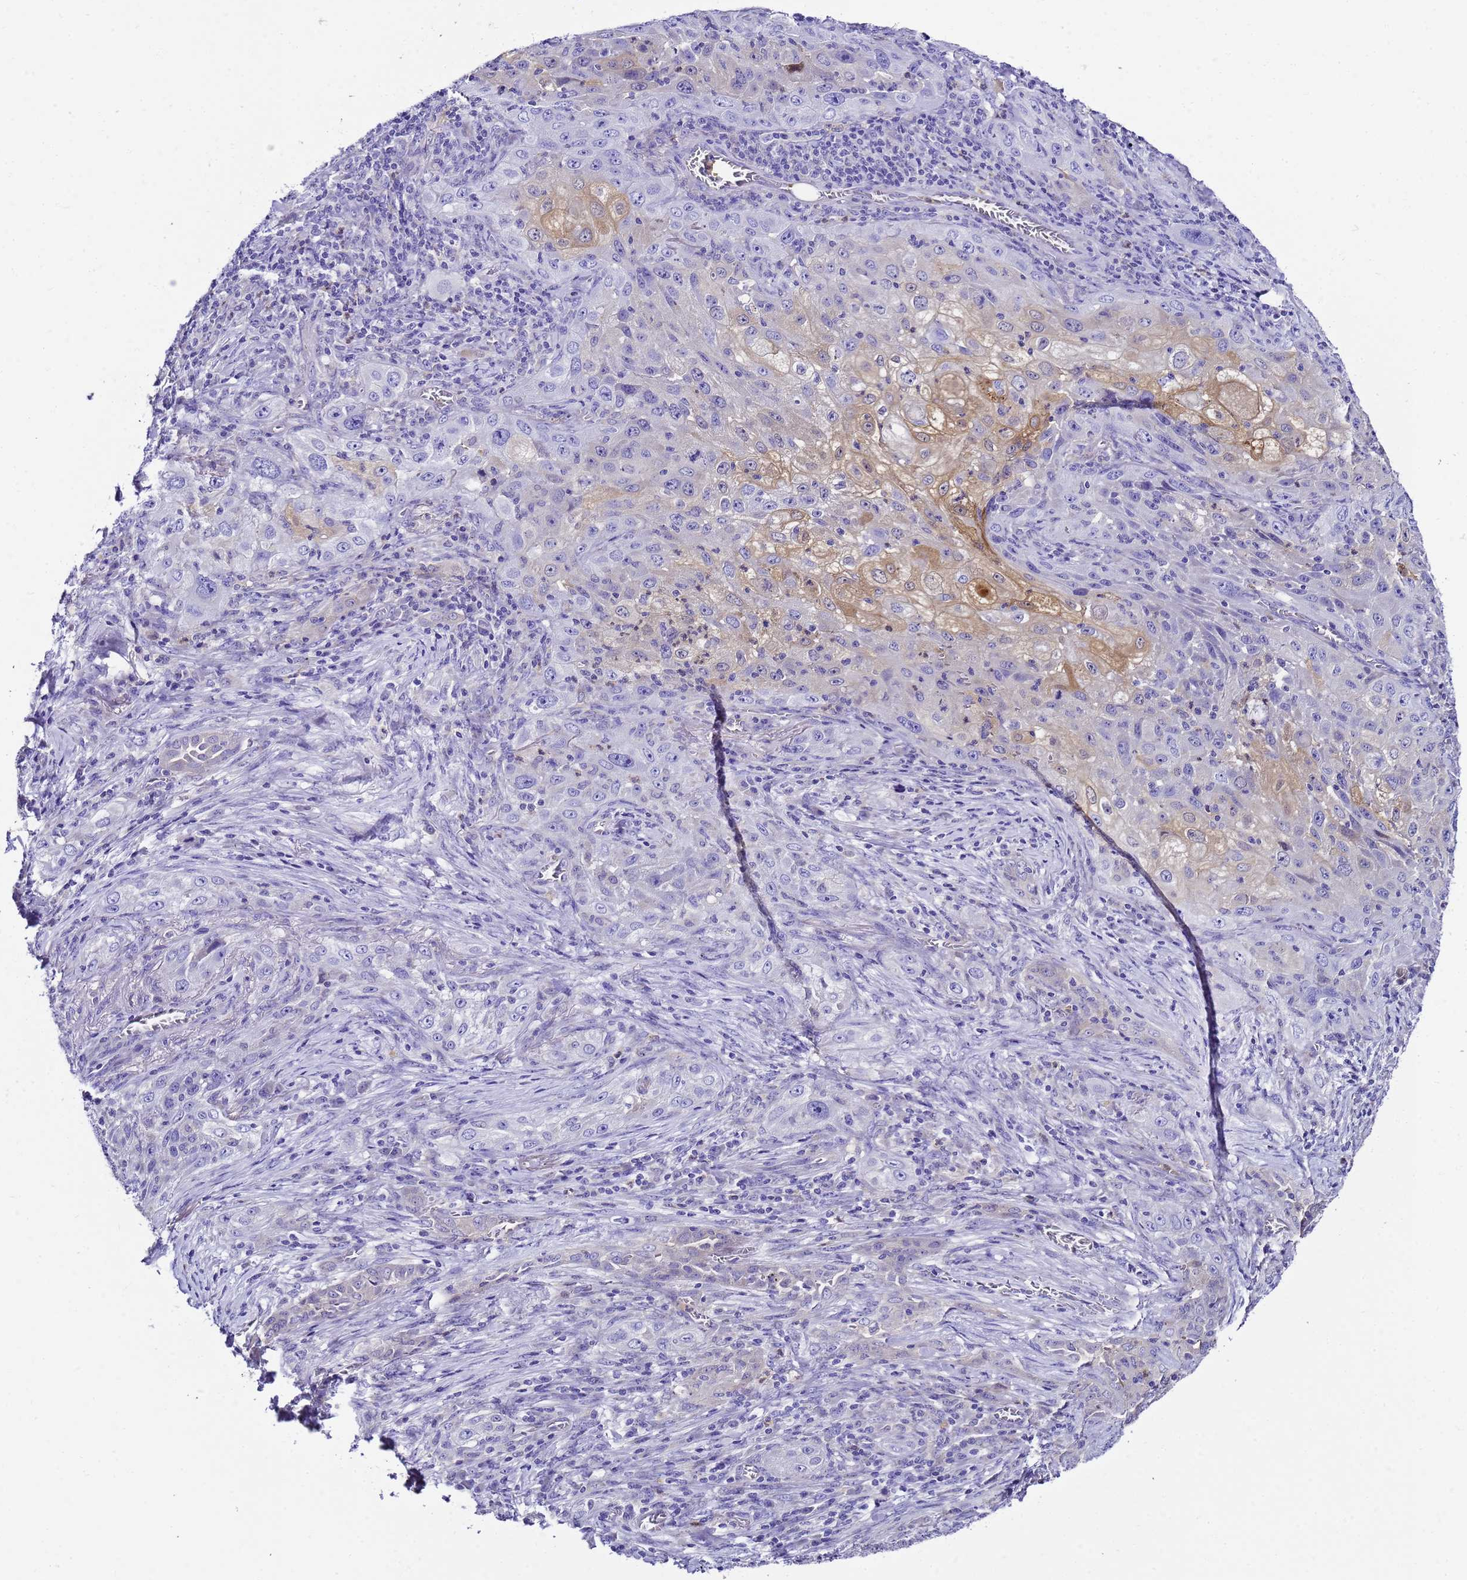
{"staining": {"intensity": "moderate", "quantity": "<25%", "location": "cytoplasmic/membranous"}, "tissue": "lung cancer", "cell_type": "Tumor cells", "image_type": "cancer", "snomed": [{"axis": "morphology", "description": "Squamous cell carcinoma, NOS"}, {"axis": "topography", "description": "Lung"}], "caption": "High-magnification brightfield microscopy of lung squamous cell carcinoma stained with DAB (3,3'-diaminobenzidine) (brown) and counterstained with hematoxylin (blue). tumor cells exhibit moderate cytoplasmic/membranous positivity is appreciated in approximately<25% of cells.", "gene": "UGT2A1", "patient": {"sex": "female", "age": 69}}